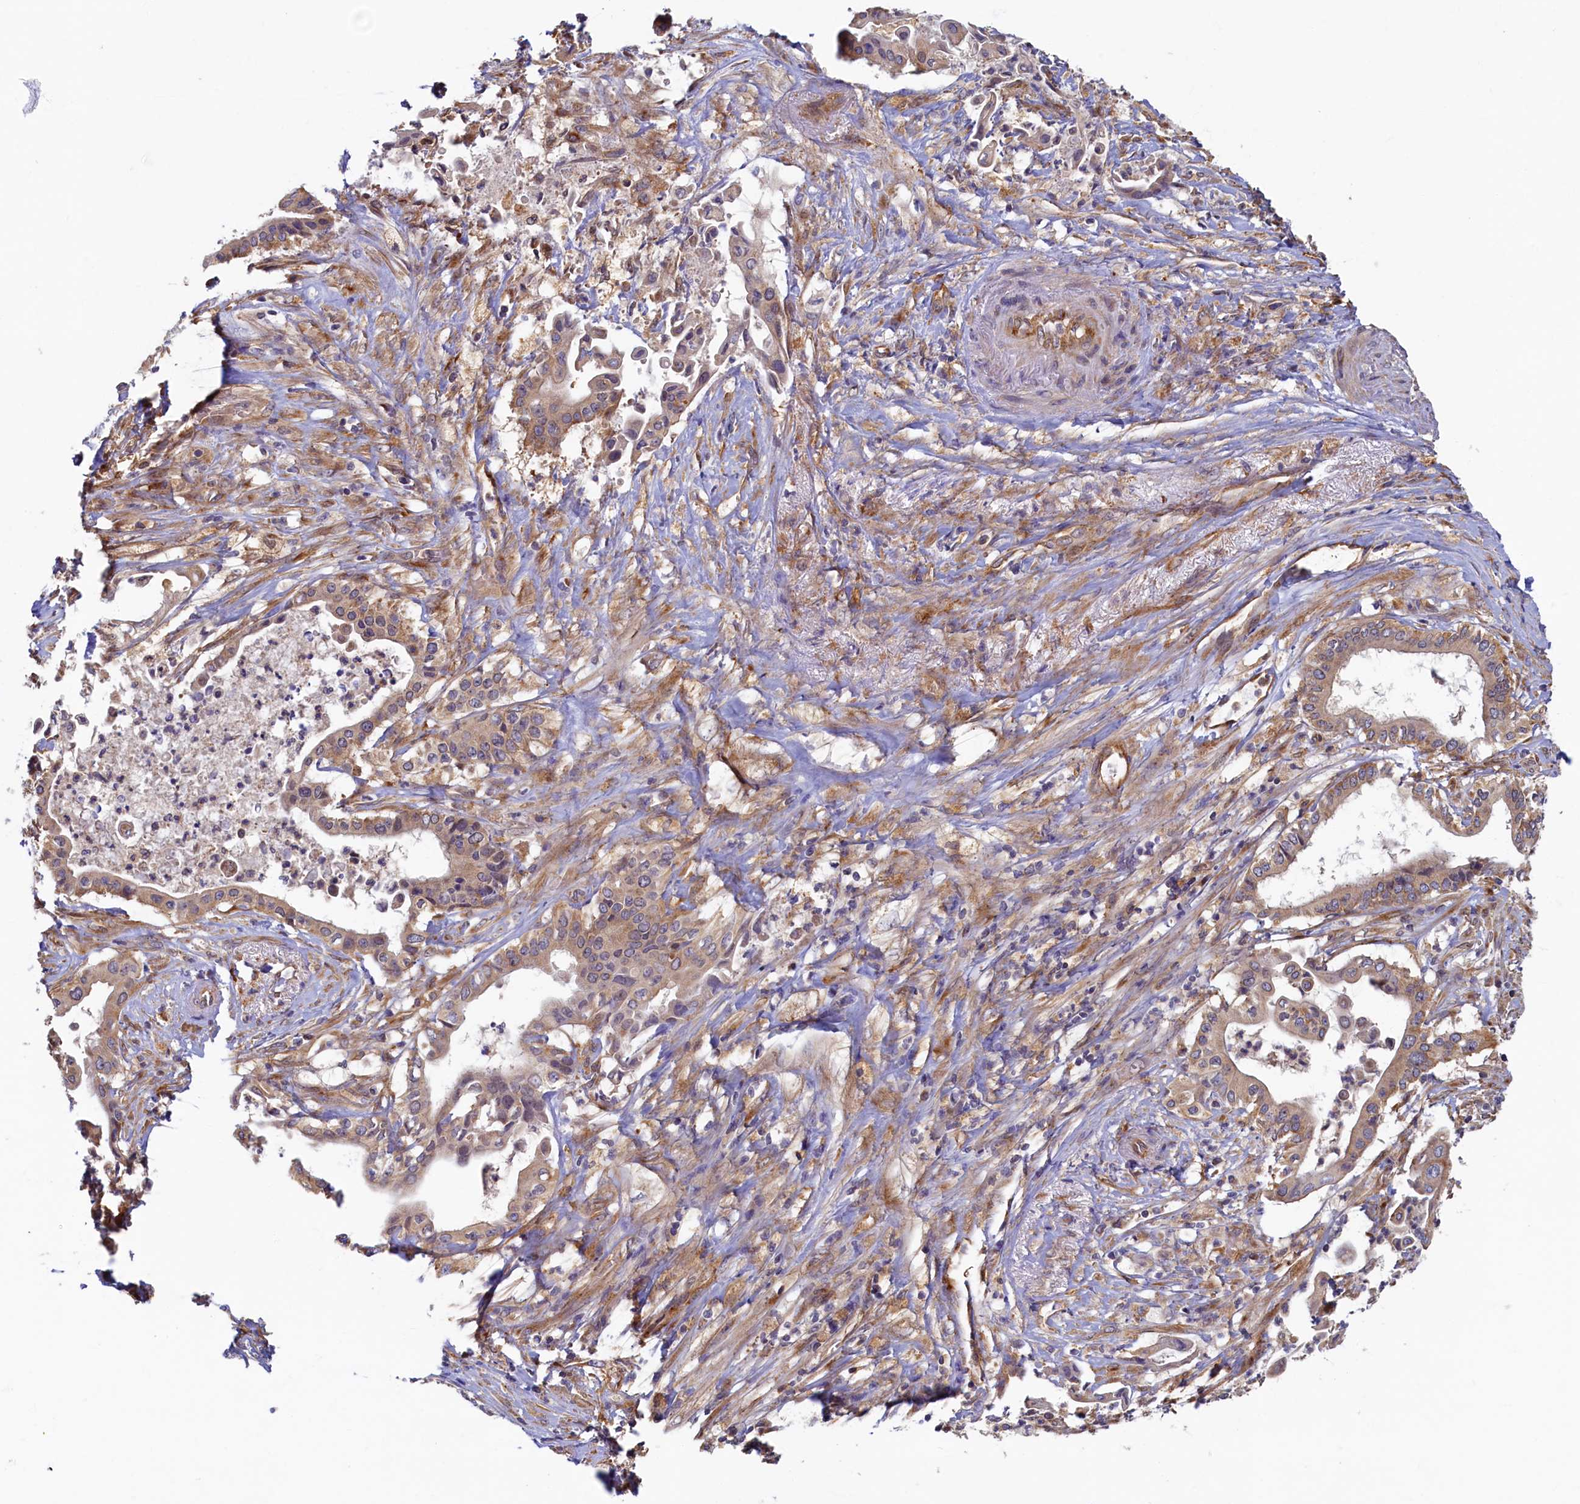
{"staining": {"intensity": "moderate", "quantity": "25%-75%", "location": "cytoplasmic/membranous"}, "tissue": "pancreatic cancer", "cell_type": "Tumor cells", "image_type": "cancer", "snomed": [{"axis": "morphology", "description": "Adenocarcinoma, NOS"}, {"axis": "topography", "description": "Pancreas"}], "caption": "A histopathology image of pancreatic adenocarcinoma stained for a protein displays moderate cytoplasmic/membranous brown staining in tumor cells. Immunohistochemistry stains the protein of interest in brown and the nuclei are stained blue.", "gene": "STX12", "patient": {"sex": "female", "age": 77}}